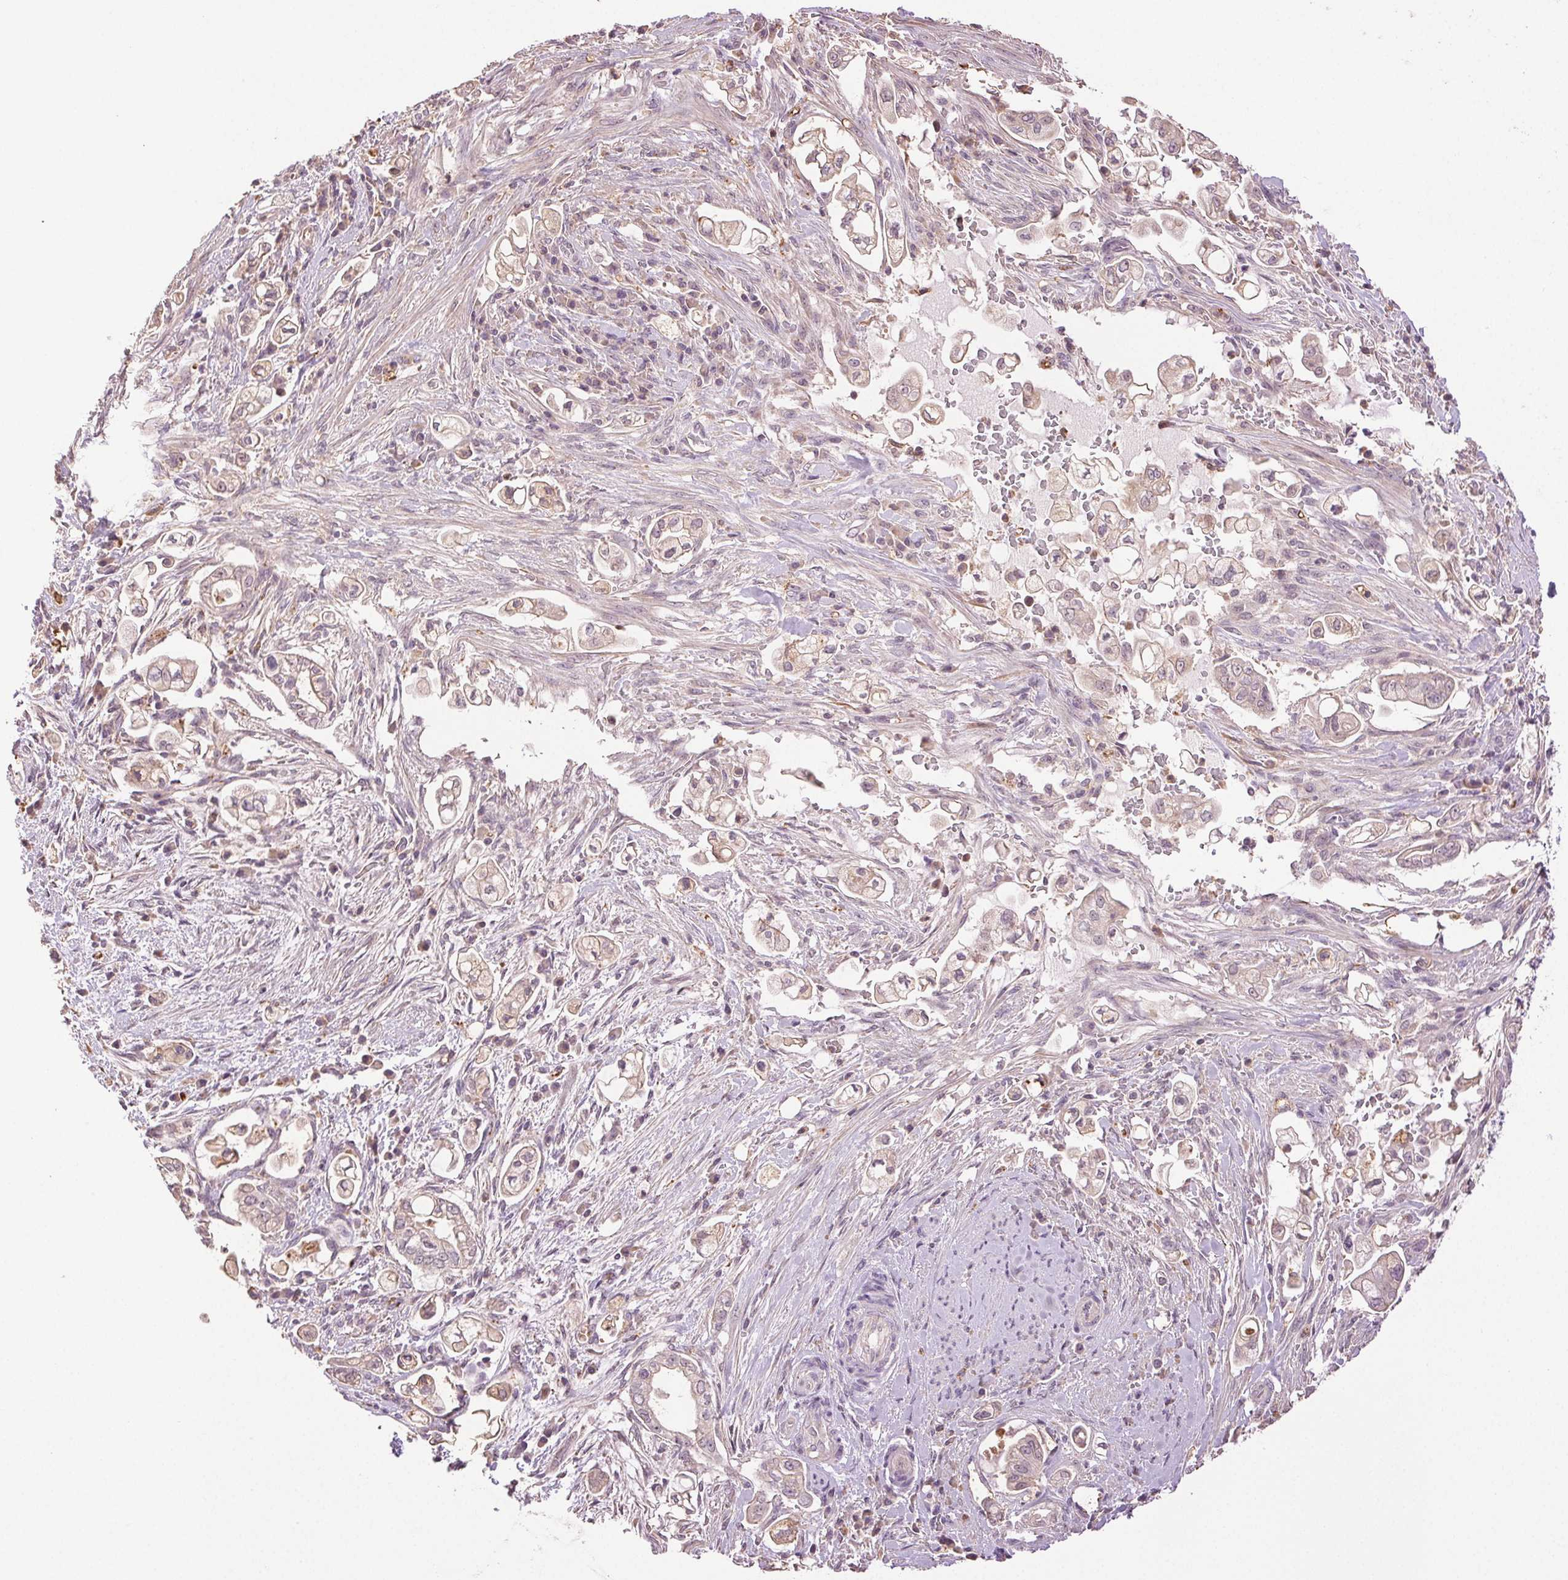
{"staining": {"intensity": "weak", "quantity": "<25%", "location": "cytoplasmic/membranous,nuclear"}, "tissue": "pancreatic cancer", "cell_type": "Tumor cells", "image_type": "cancer", "snomed": [{"axis": "morphology", "description": "Adenocarcinoma, NOS"}, {"axis": "topography", "description": "Pancreas"}], "caption": "DAB (3,3'-diaminobenzidine) immunohistochemical staining of pancreatic cancer (adenocarcinoma) displays no significant staining in tumor cells.", "gene": "TMEM253", "patient": {"sex": "female", "age": 69}}